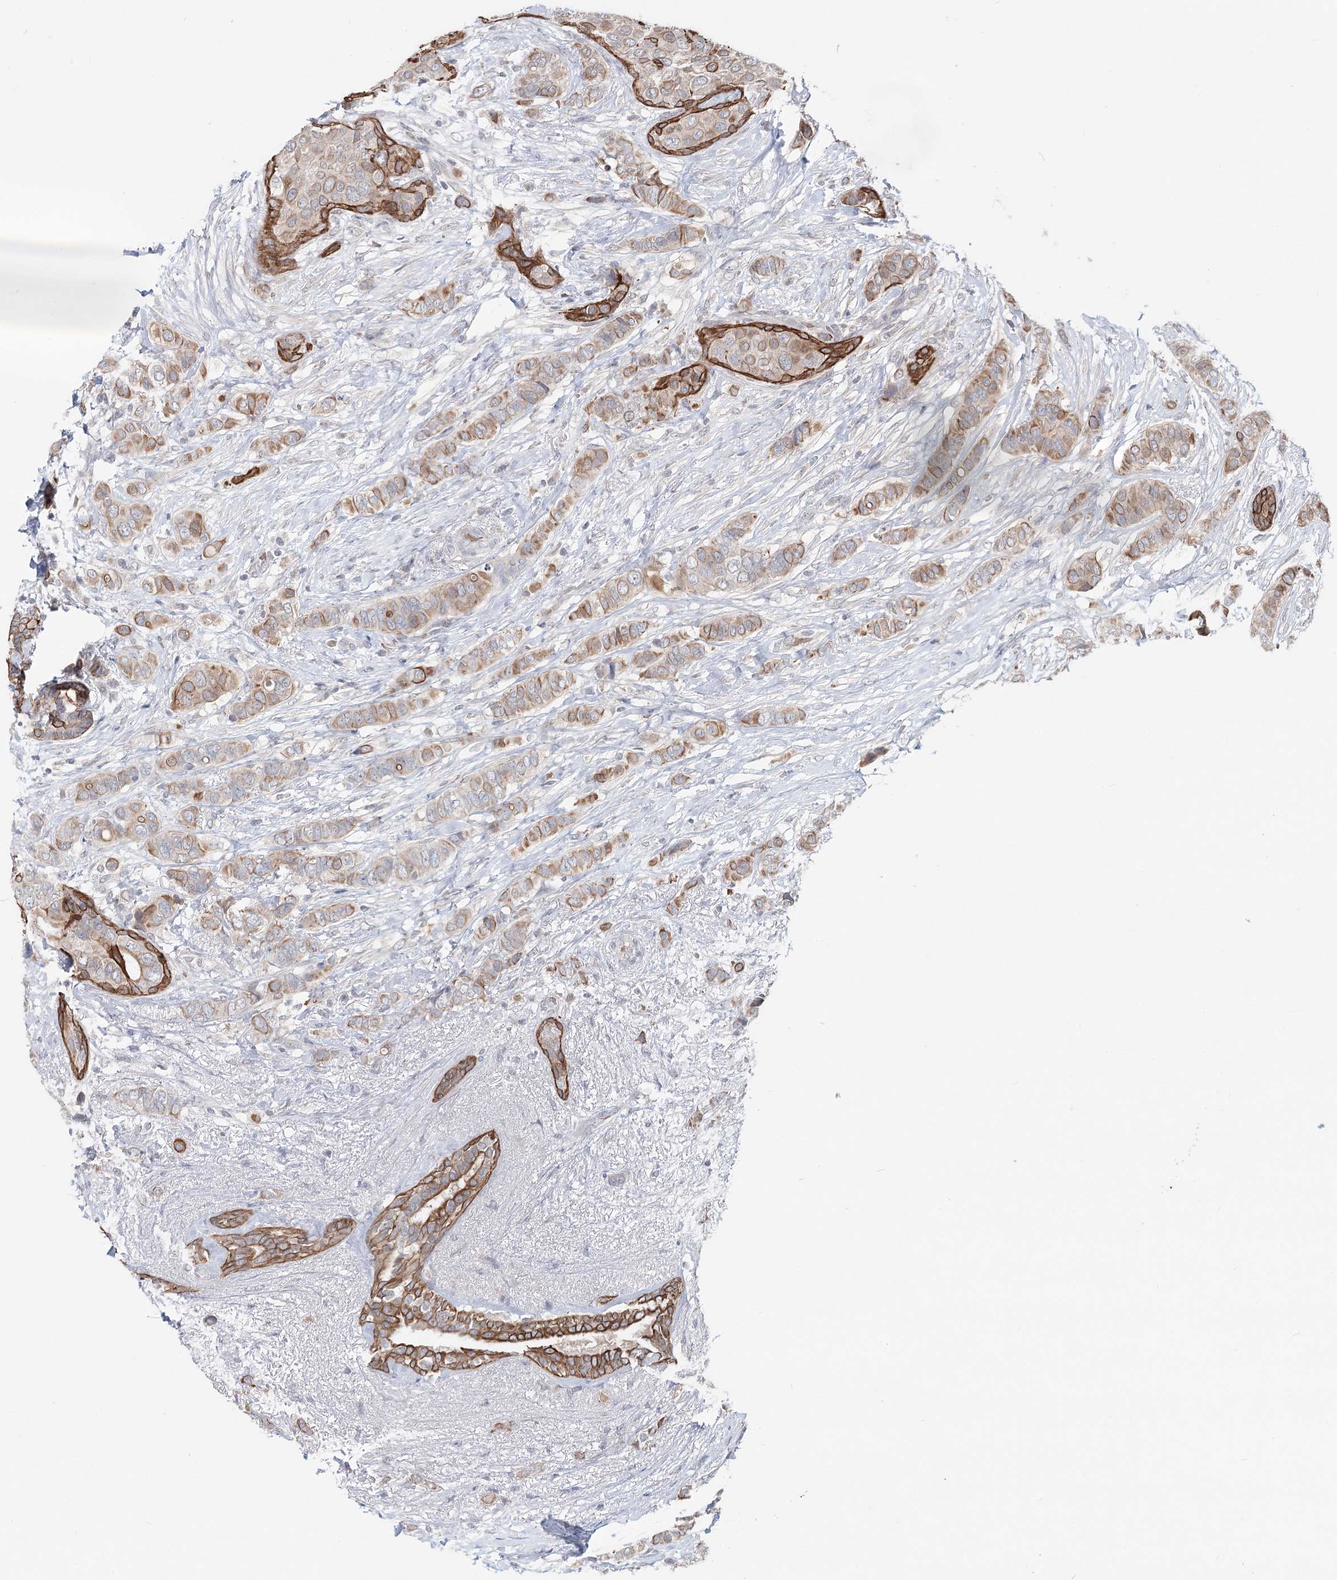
{"staining": {"intensity": "moderate", "quantity": ">75%", "location": "cytoplasmic/membranous"}, "tissue": "breast cancer", "cell_type": "Tumor cells", "image_type": "cancer", "snomed": [{"axis": "morphology", "description": "Lobular carcinoma"}, {"axis": "topography", "description": "Breast"}], "caption": "Protein expression analysis of lobular carcinoma (breast) displays moderate cytoplasmic/membranous staining in about >75% of tumor cells.", "gene": "FBXO7", "patient": {"sex": "female", "age": 51}}